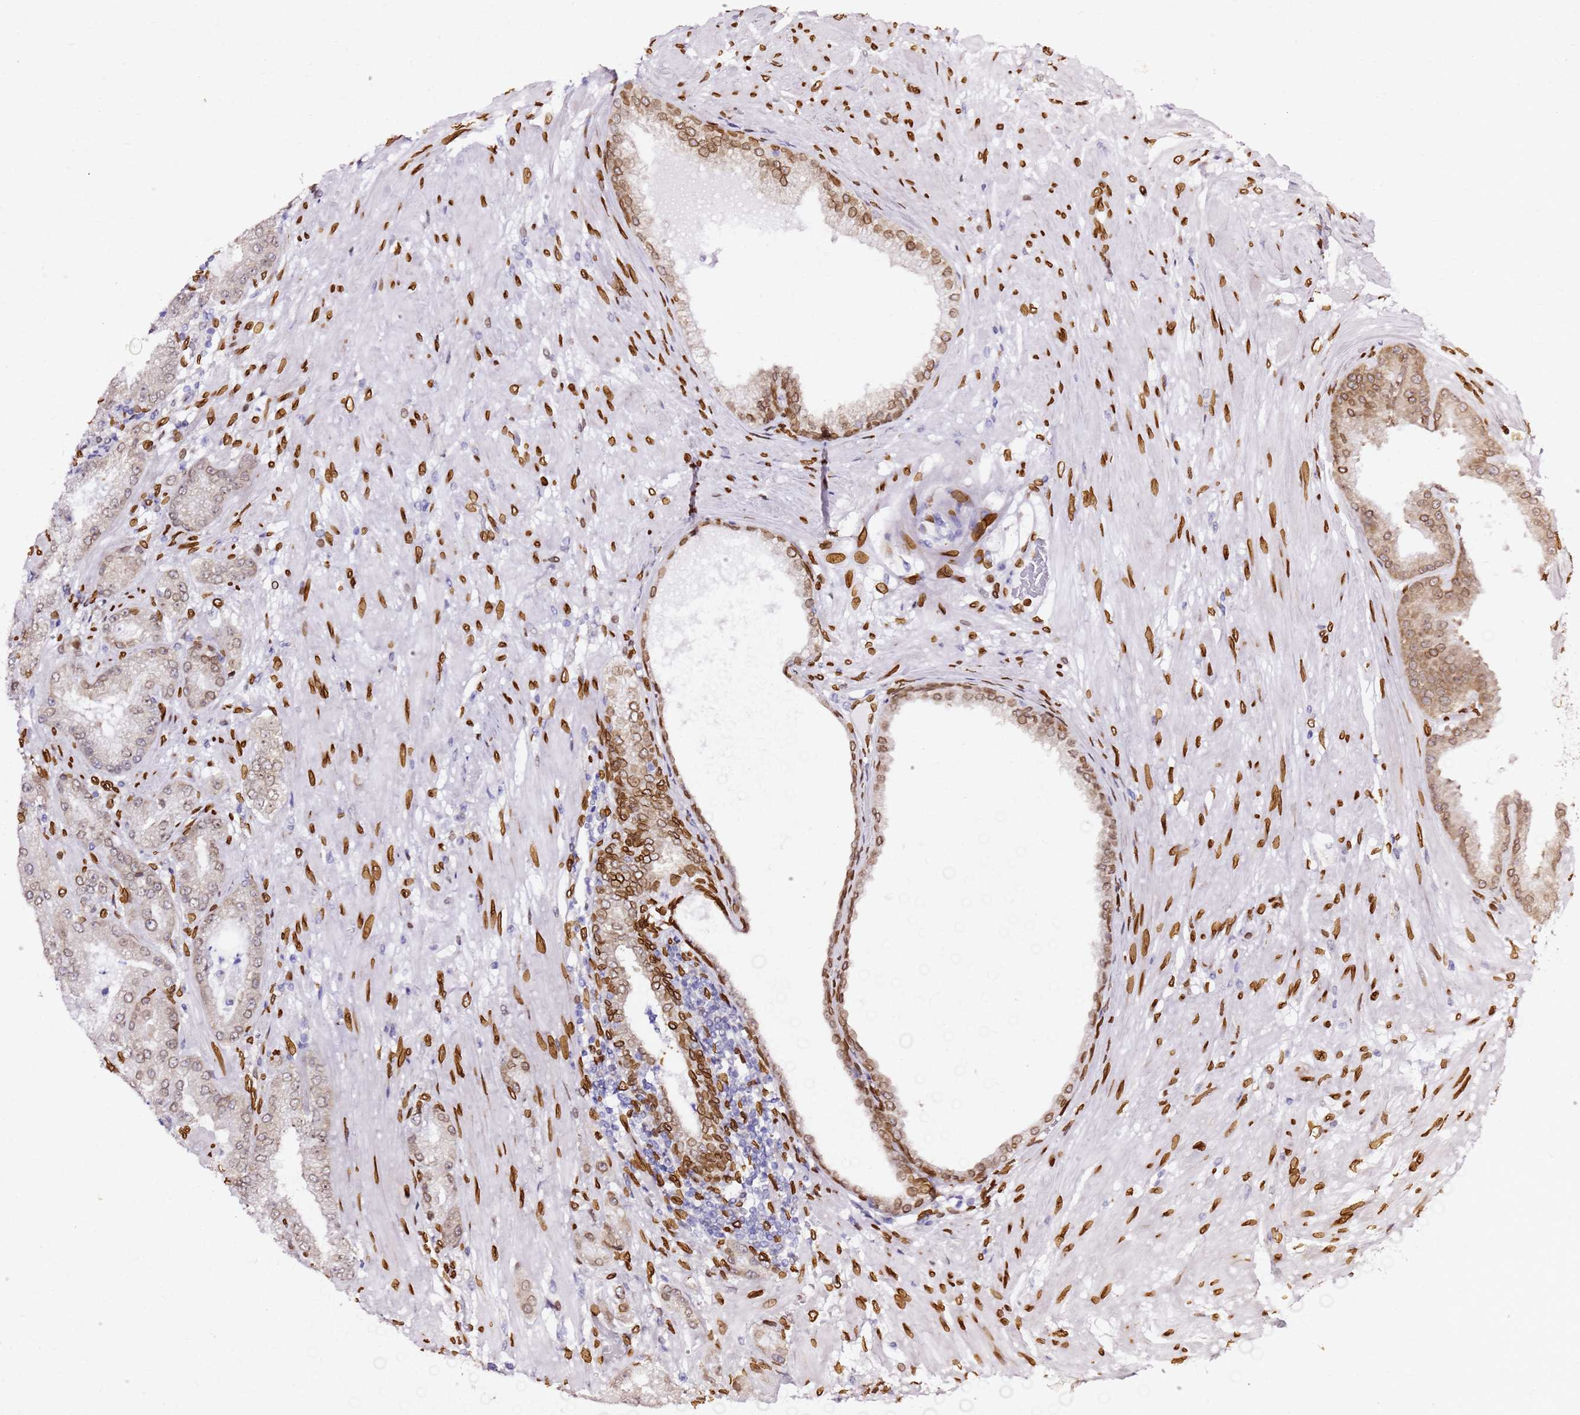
{"staining": {"intensity": "moderate", "quantity": "<25%", "location": "cytoplasmic/membranous,nuclear"}, "tissue": "prostate cancer", "cell_type": "Tumor cells", "image_type": "cancer", "snomed": [{"axis": "morphology", "description": "Adenocarcinoma, High grade"}, {"axis": "topography", "description": "Prostate"}], "caption": "Prostate high-grade adenocarcinoma was stained to show a protein in brown. There is low levels of moderate cytoplasmic/membranous and nuclear staining in about <25% of tumor cells.", "gene": "C6orf141", "patient": {"sex": "male", "age": 71}}